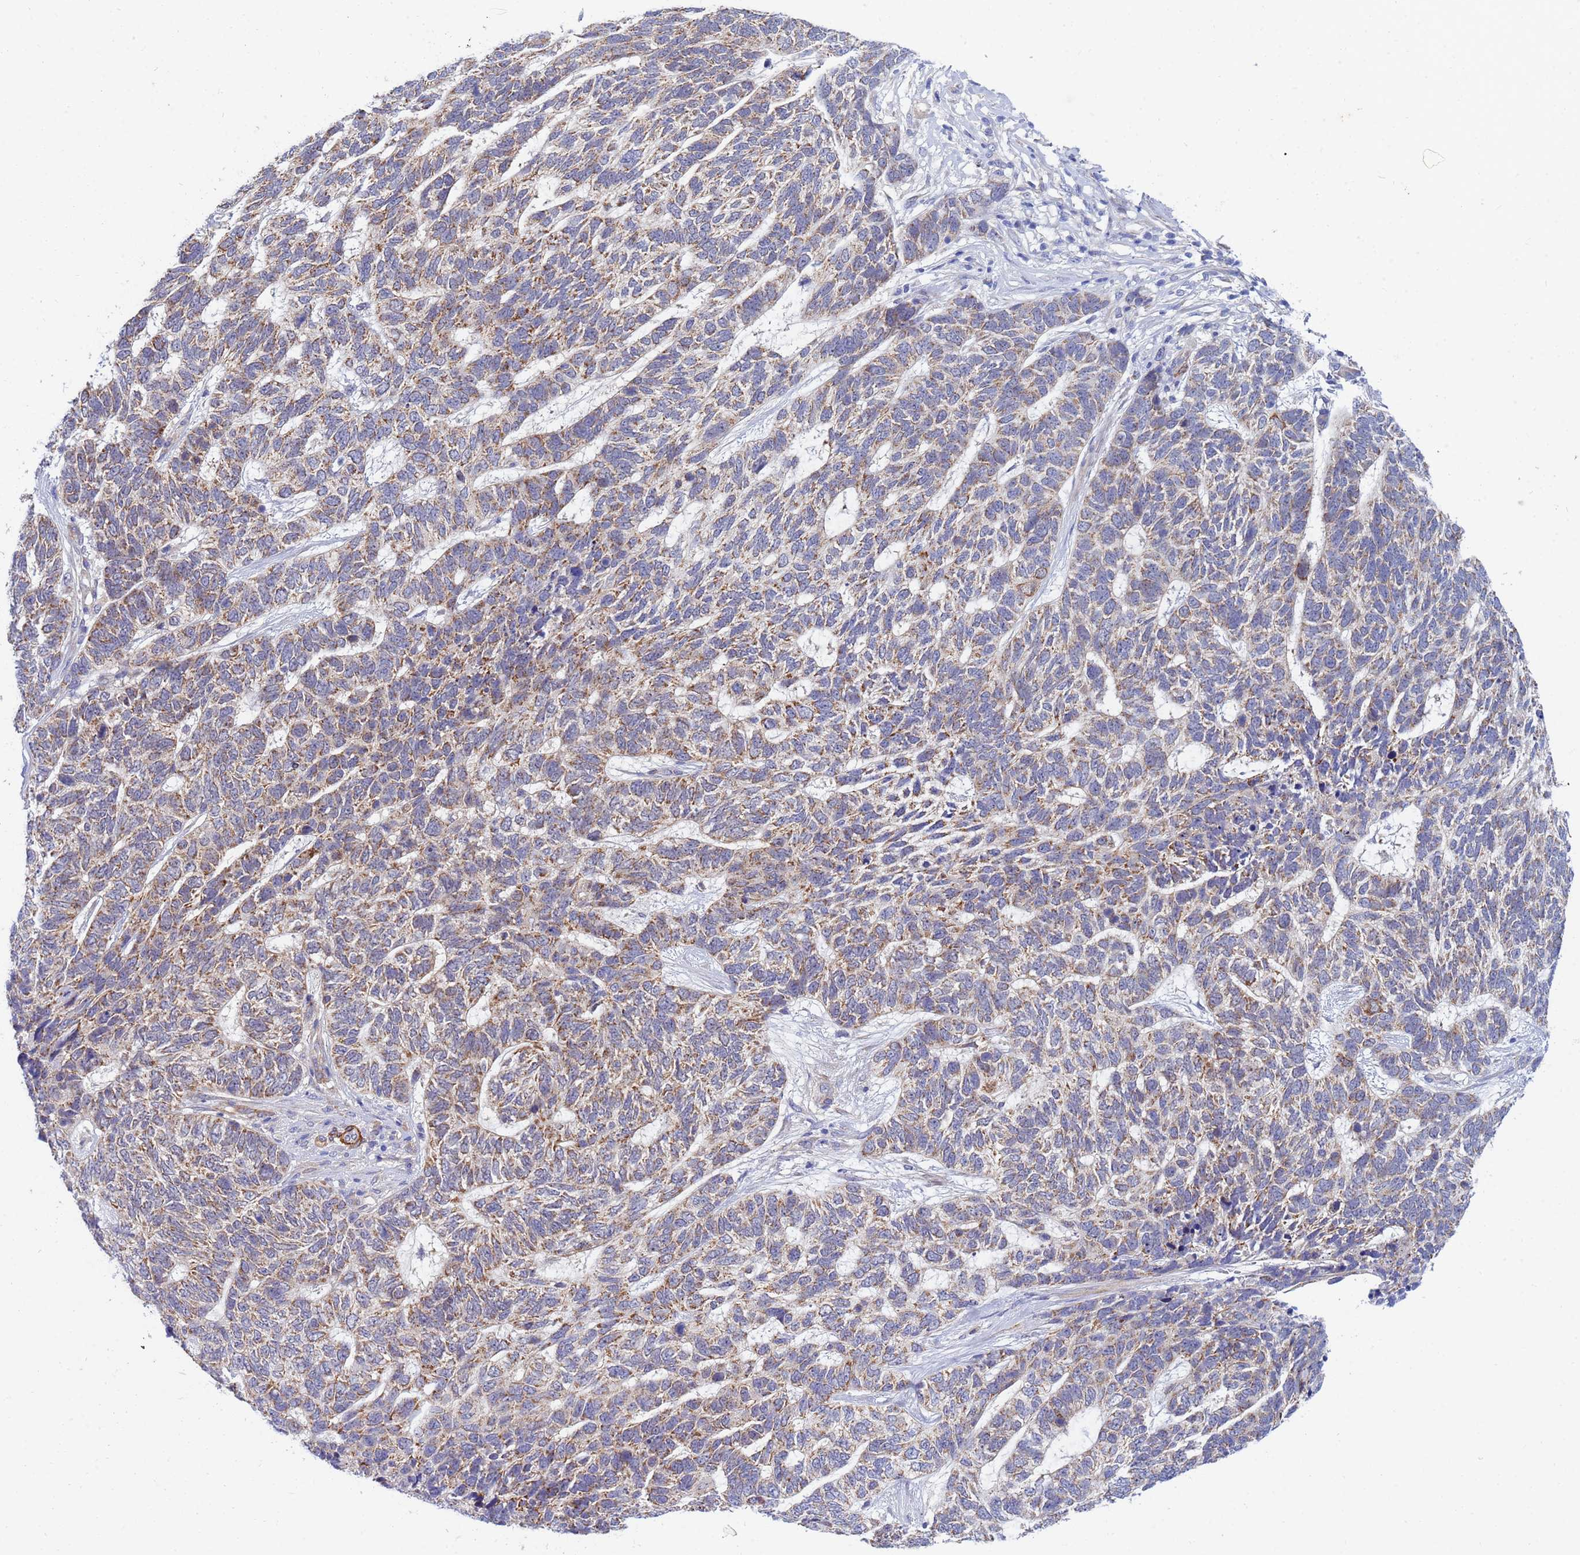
{"staining": {"intensity": "moderate", "quantity": "25%-75%", "location": "cytoplasmic/membranous"}, "tissue": "skin cancer", "cell_type": "Tumor cells", "image_type": "cancer", "snomed": [{"axis": "morphology", "description": "Basal cell carcinoma"}, {"axis": "topography", "description": "Skin"}], "caption": "Immunohistochemistry staining of skin cancer, which displays medium levels of moderate cytoplasmic/membranous positivity in approximately 25%-75% of tumor cells indicating moderate cytoplasmic/membranous protein expression. The staining was performed using DAB (brown) for protein detection and nuclei were counterstained in hematoxylin (blue).", "gene": "SDR39U1", "patient": {"sex": "female", "age": 65}}